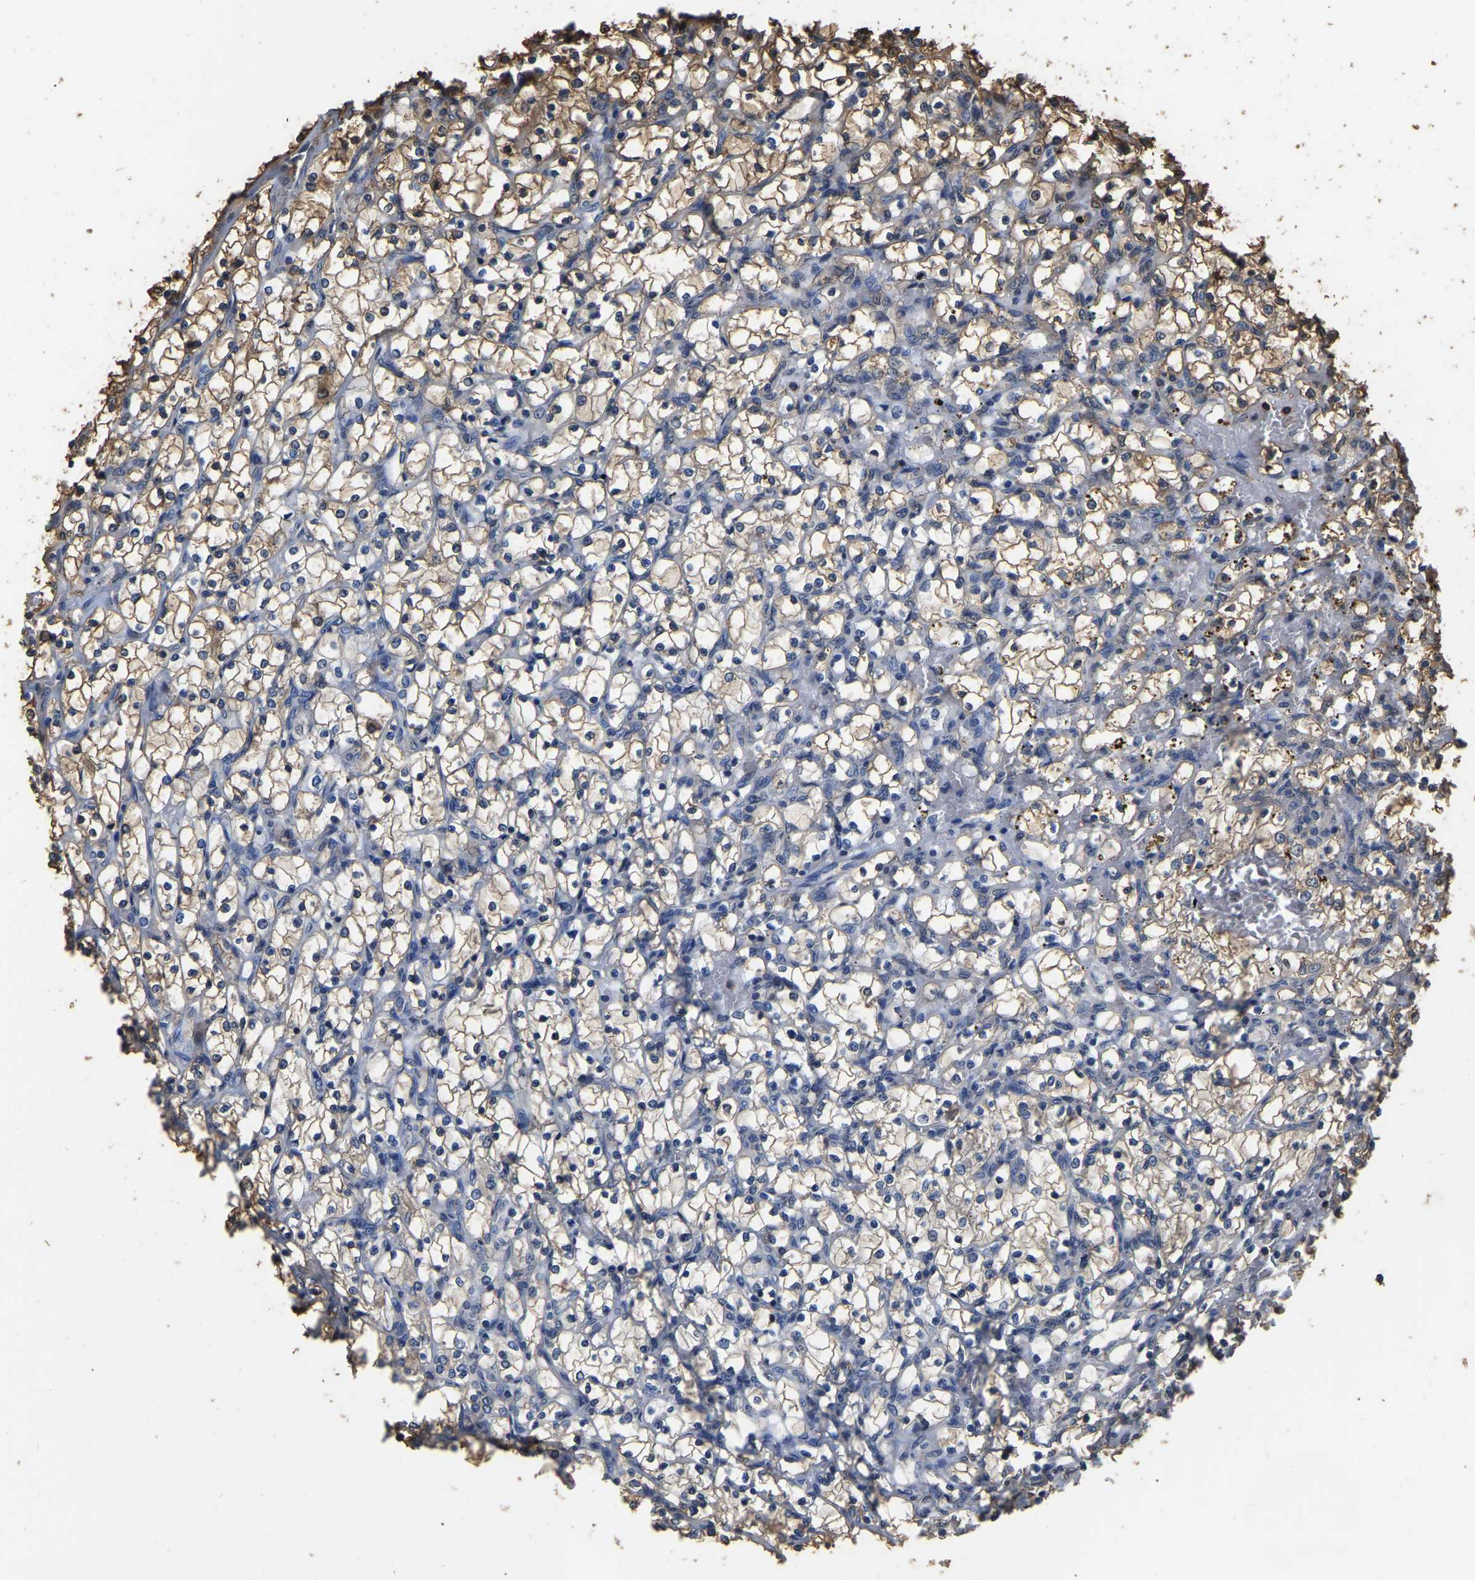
{"staining": {"intensity": "moderate", "quantity": ">75%", "location": "cytoplasmic/membranous"}, "tissue": "renal cancer", "cell_type": "Tumor cells", "image_type": "cancer", "snomed": [{"axis": "morphology", "description": "Adenocarcinoma, NOS"}, {"axis": "topography", "description": "Kidney"}], "caption": "High-power microscopy captured an immunohistochemistry (IHC) micrograph of adenocarcinoma (renal), revealing moderate cytoplasmic/membranous positivity in about >75% of tumor cells.", "gene": "LDHB", "patient": {"sex": "female", "age": 69}}